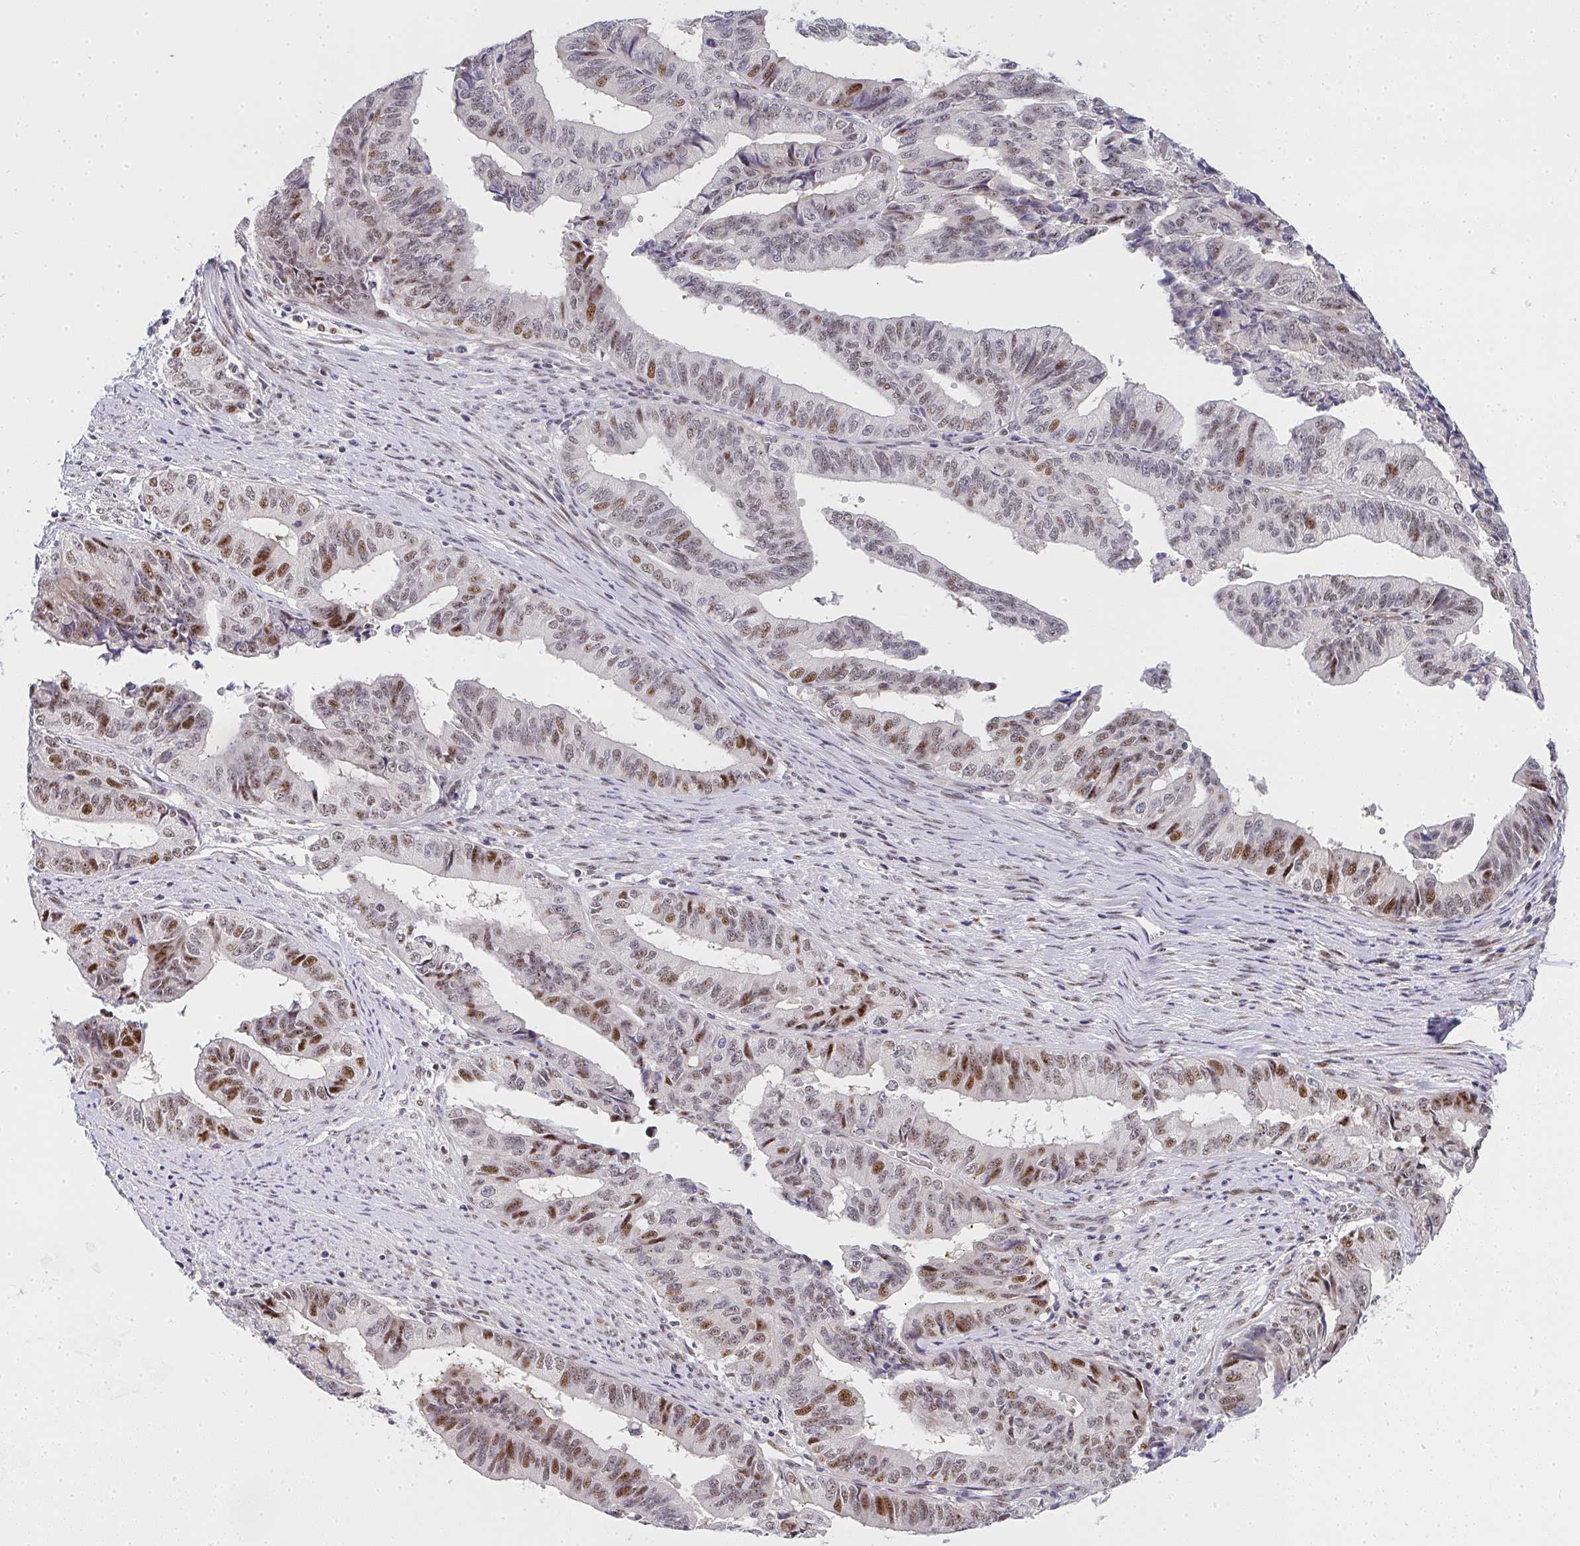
{"staining": {"intensity": "moderate", "quantity": "25%-75%", "location": "nuclear"}, "tissue": "endometrial cancer", "cell_type": "Tumor cells", "image_type": "cancer", "snomed": [{"axis": "morphology", "description": "Adenocarcinoma, NOS"}, {"axis": "topography", "description": "Endometrium"}], "caption": "Immunohistochemical staining of human endometrial cancer (adenocarcinoma) exhibits medium levels of moderate nuclear staining in approximately 25%-75% of tumor cells. Using DAB (3,3'-diaminobenzidine) (brown) and hematoxylin (blue) stains, captured at high magnification using brightfield microscopy.", "gene": "ZIC3", "patient": {"sex": "female", "age": 65}}